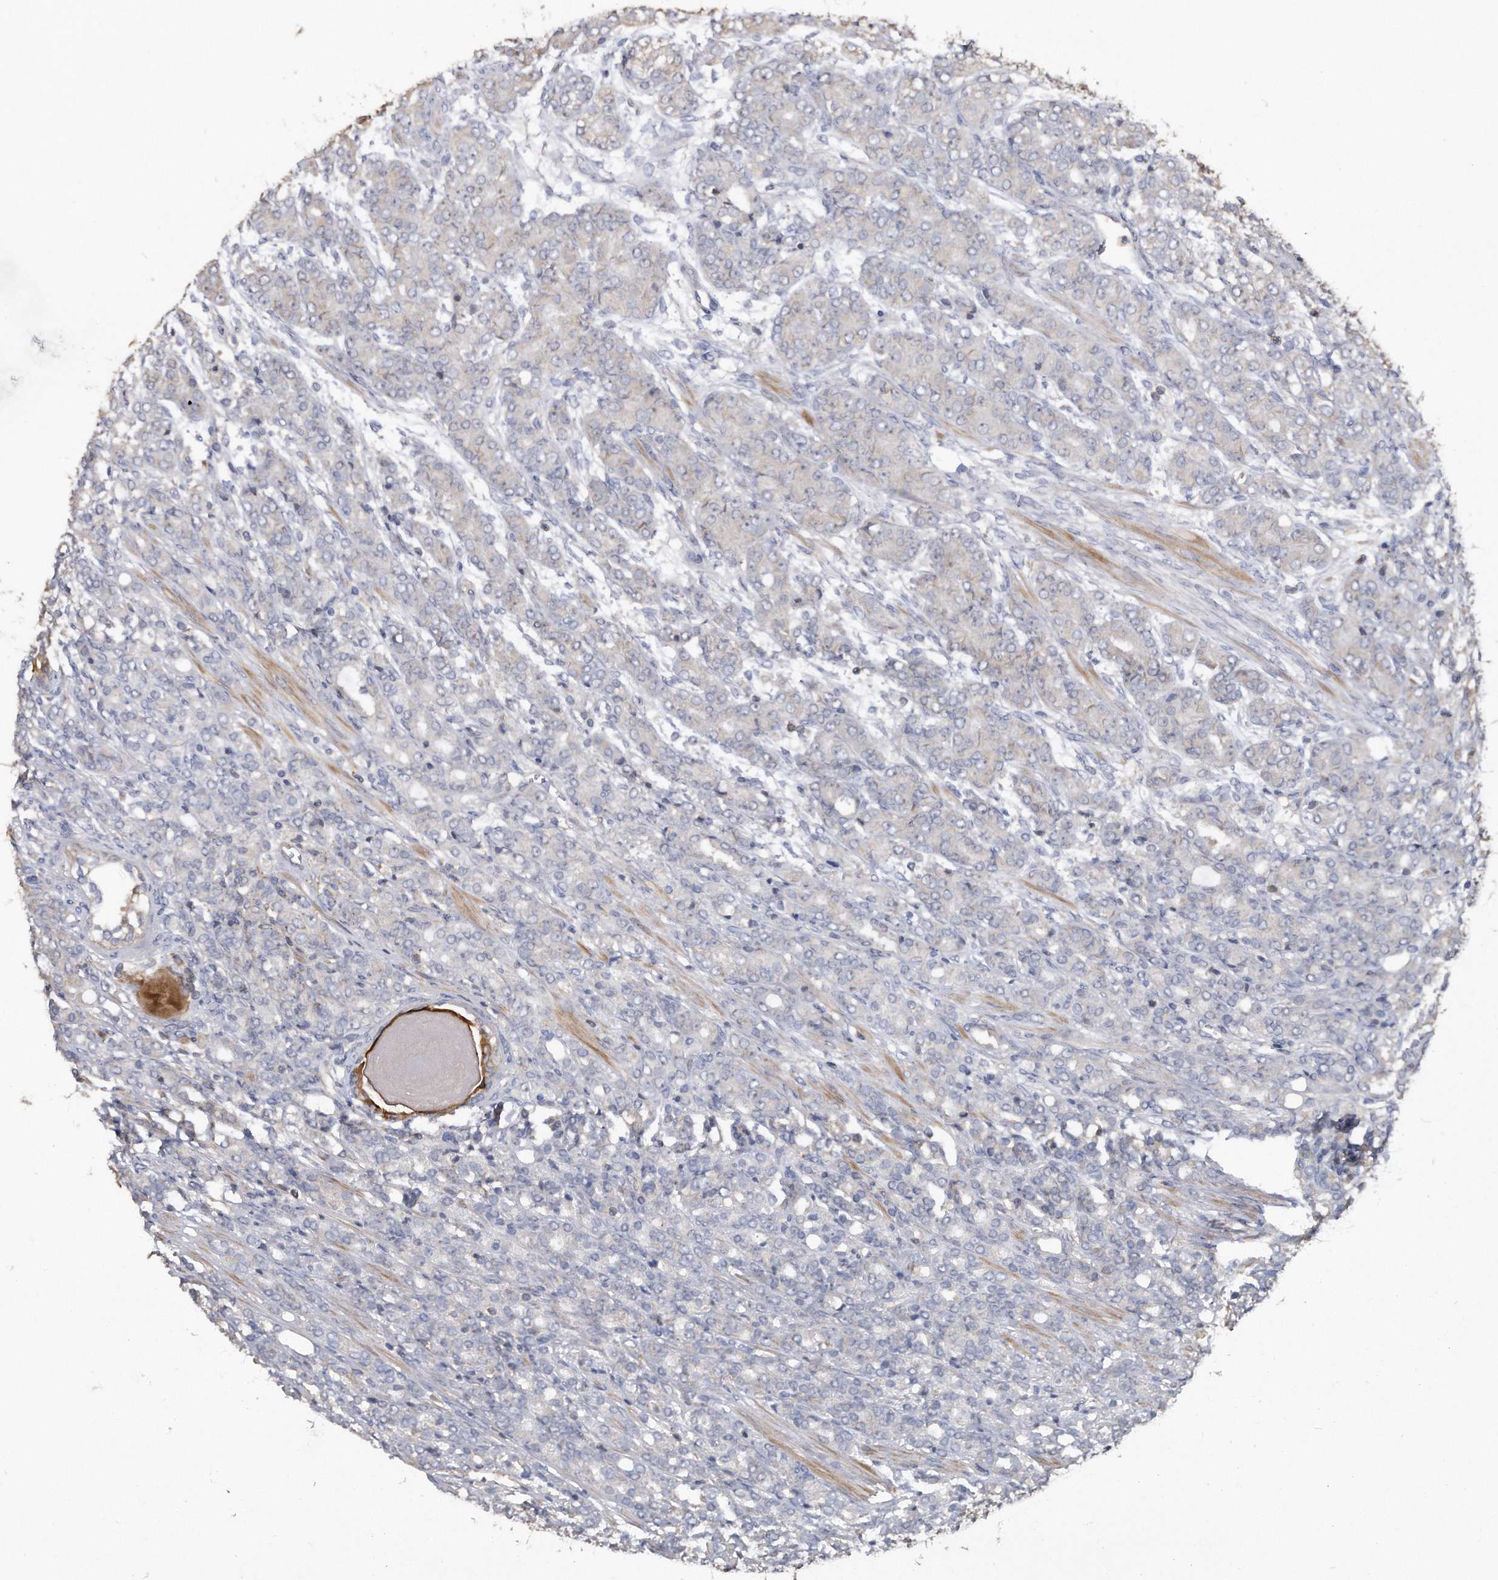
{"staining": {"intensity": "negative", "quantity": "none", "location": "none"}, "tissue": "prostate cancer", "cell_type": "Tumor cells", "image_type": "cancer", "snomed": [{"axis": "morphology", "description": "Adenocarcinoma, High grade"}, {"axis": "topography", "description": "Prostate"}], "caption": "This is a histopathology image of IHC staining of high-grade adenocarcinoma (prostate), which shows no staining in tumor cells.", "gene": "KCND3", "patient": {"sex": "male", "age": 62}}